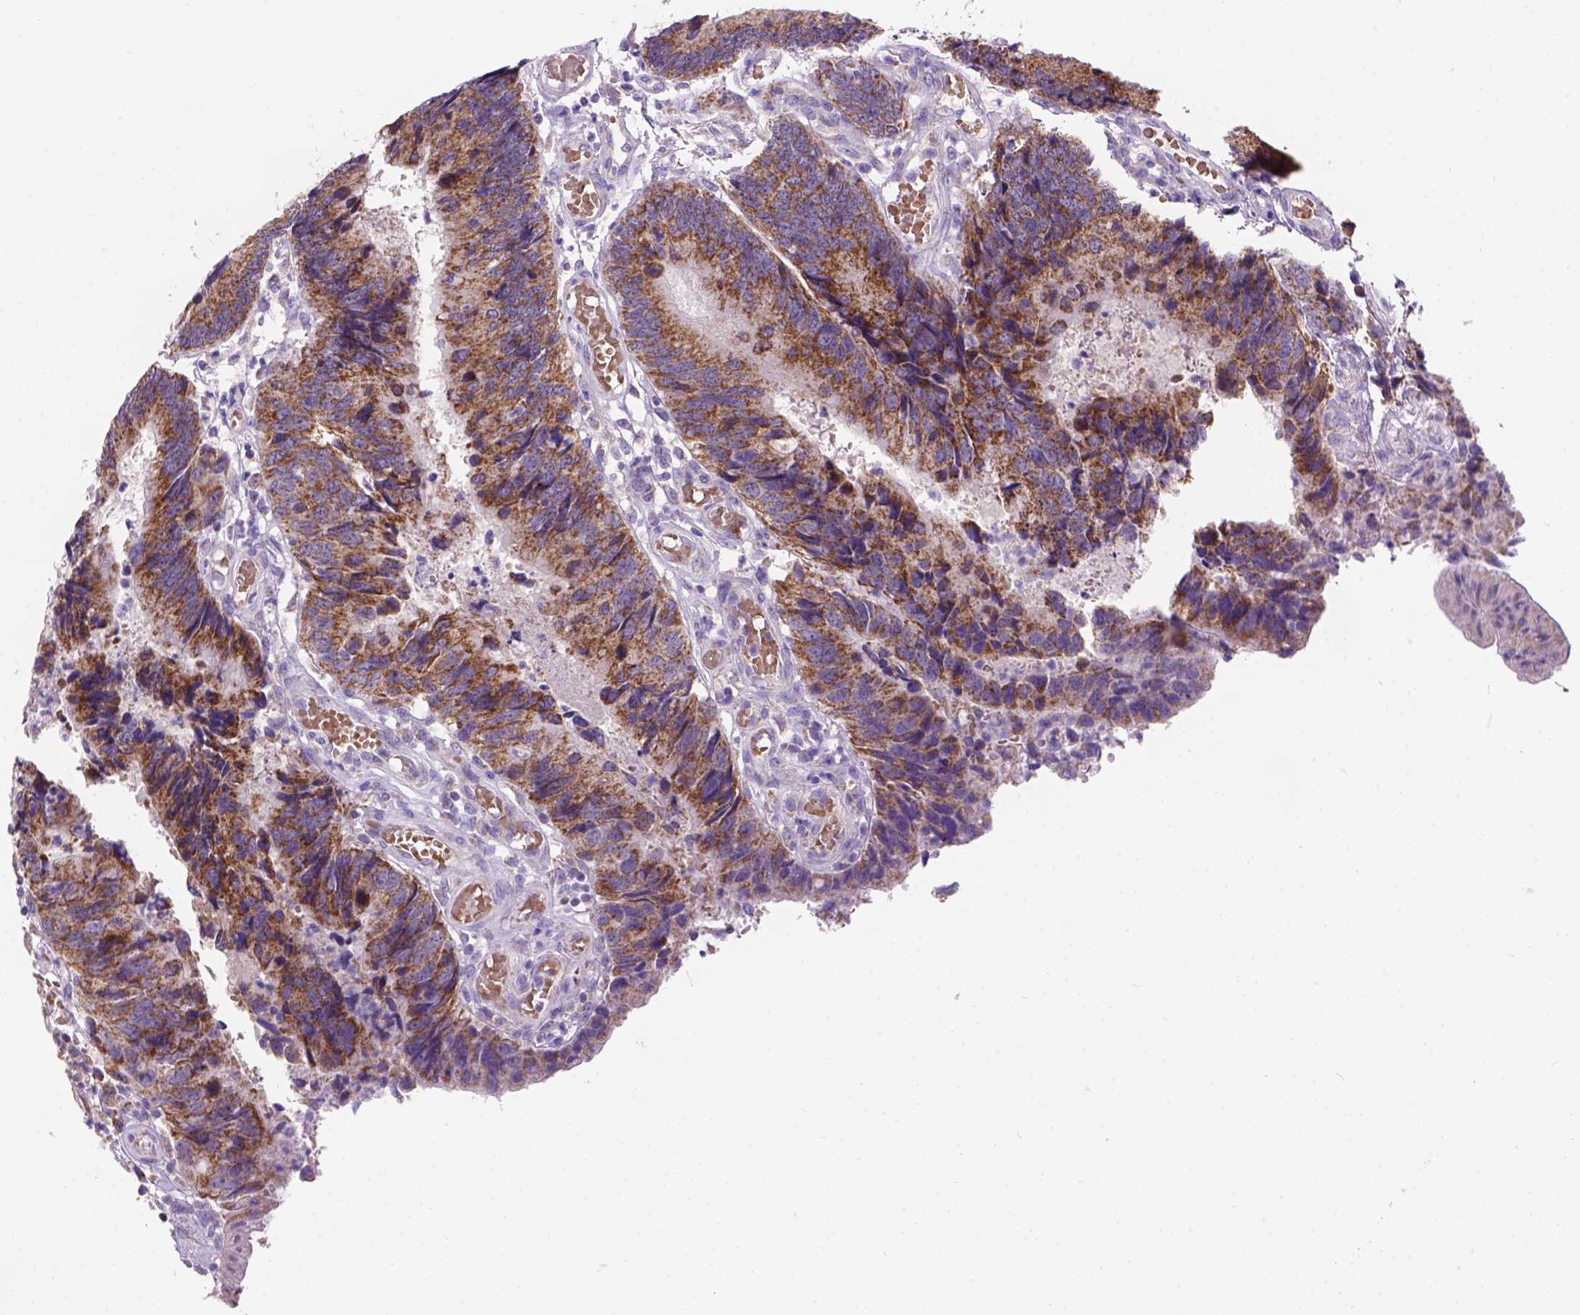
{"staining": {"intensity": "moderate", "quantity": ">75%", "location": "cytoplasmic/membranous"}, "tissue": "colorectal cancer", "cell_type": "Tumor cells", "image_type": "cancer", "snomed": [{"axis": "morphology", "description": "Adenocarcinoma, NOS"}, {"axis": "topography", "description": "Colon"}], "caption": "A brown stain highlights moderate cytoplasmic/membranous expression of a protein in human colorectal adenocarcinoma tumor cells.", "gene": "L2HGDH", "patient": {"sex": "female", "age": 67}}